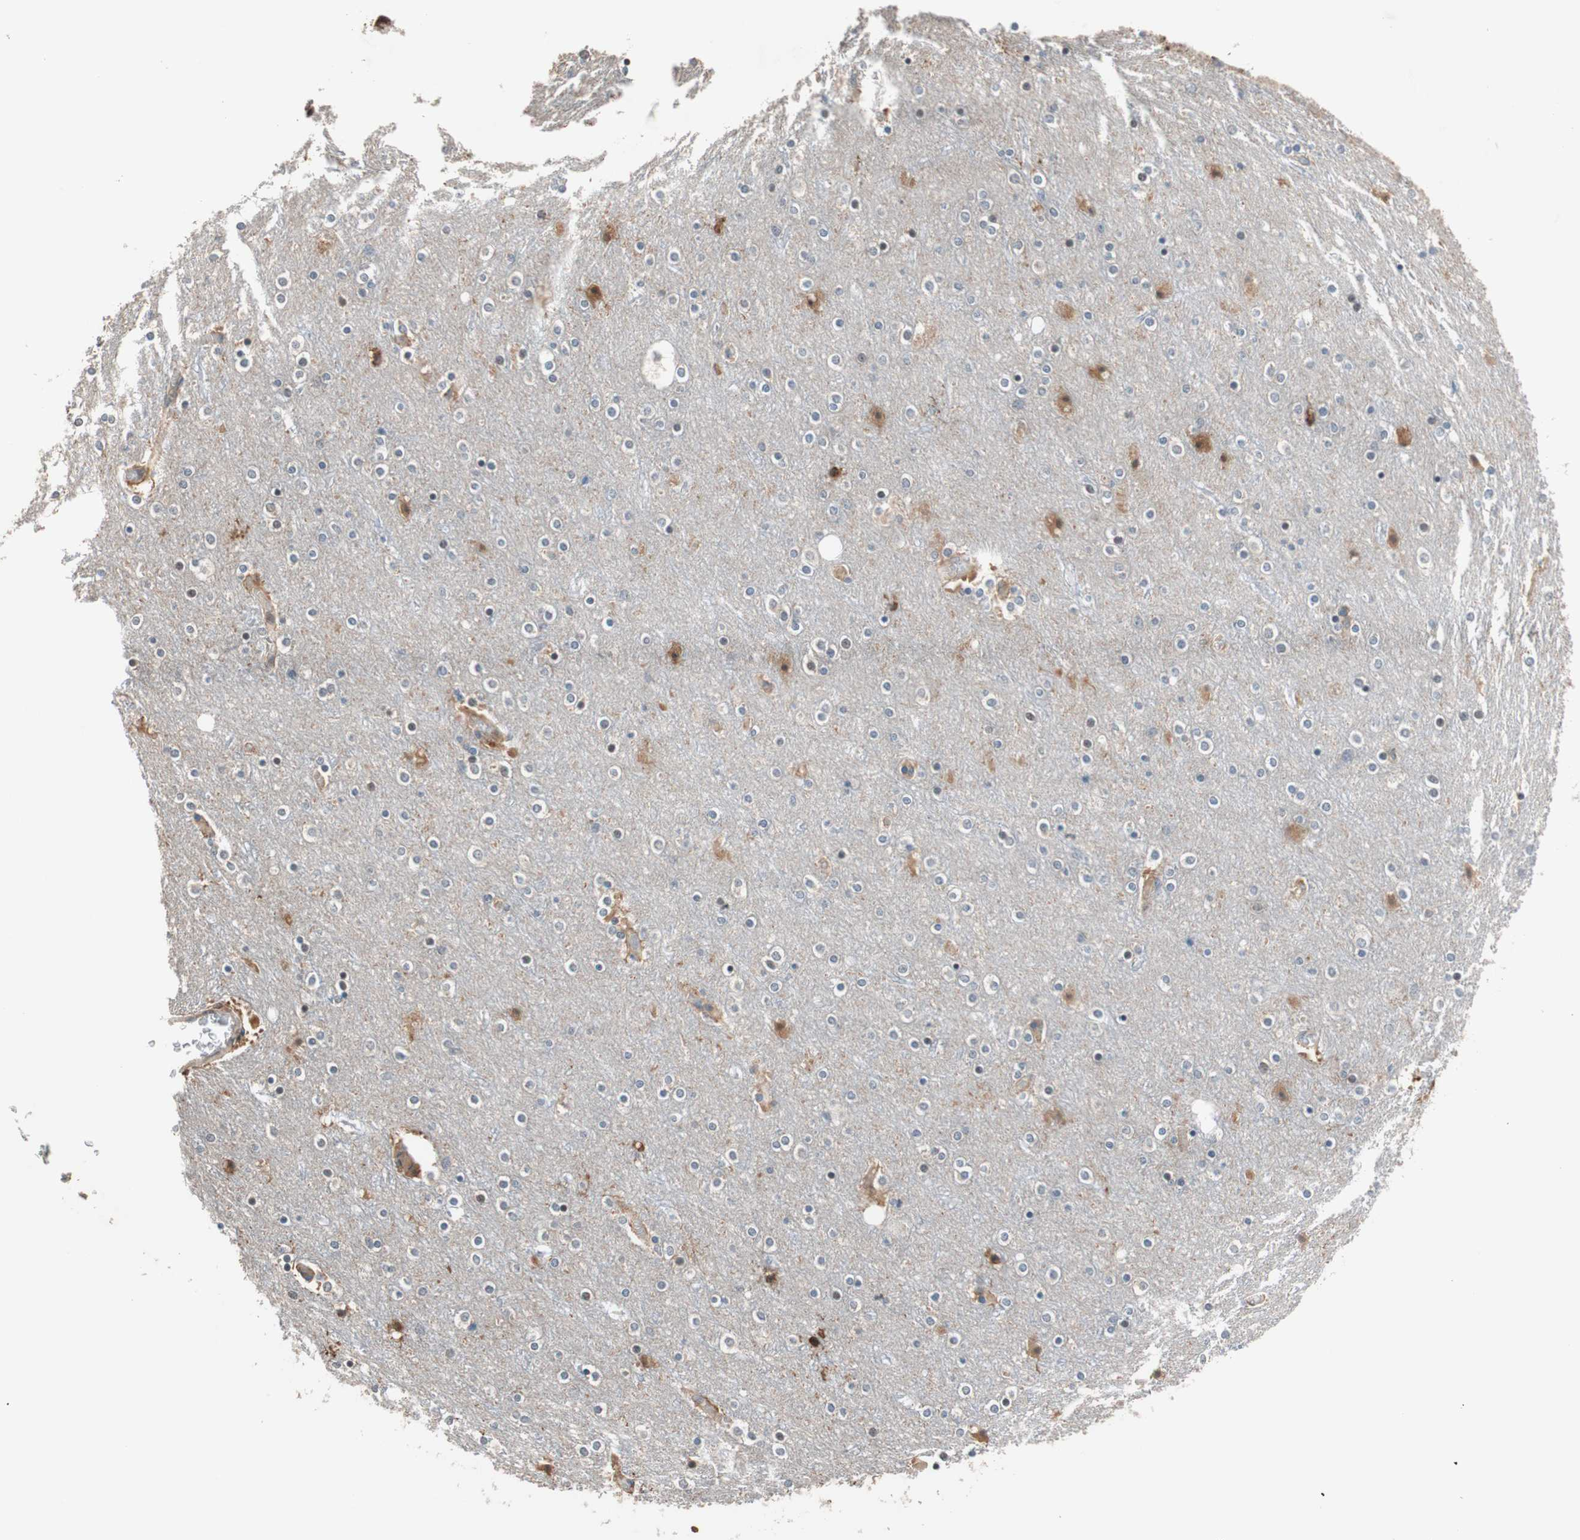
{"staining": {"intensity": "negative", "quantity": "none", "location": "none"}, "tissue": "cerebral cortex", "cell_type": "Endothelial cells", "image_type": "normal", "snomed": [{"axis": "morphology", "description": "Normal tissue, NOS"}, {"axis": "topography", "description": "Cerebral cortex"}], "caption": "IHC of benign human cerebral cortex reveals no staining in endothelial cells.", "gene": "P3R3URF", "patient": {"sex": "female", "age": 54}}